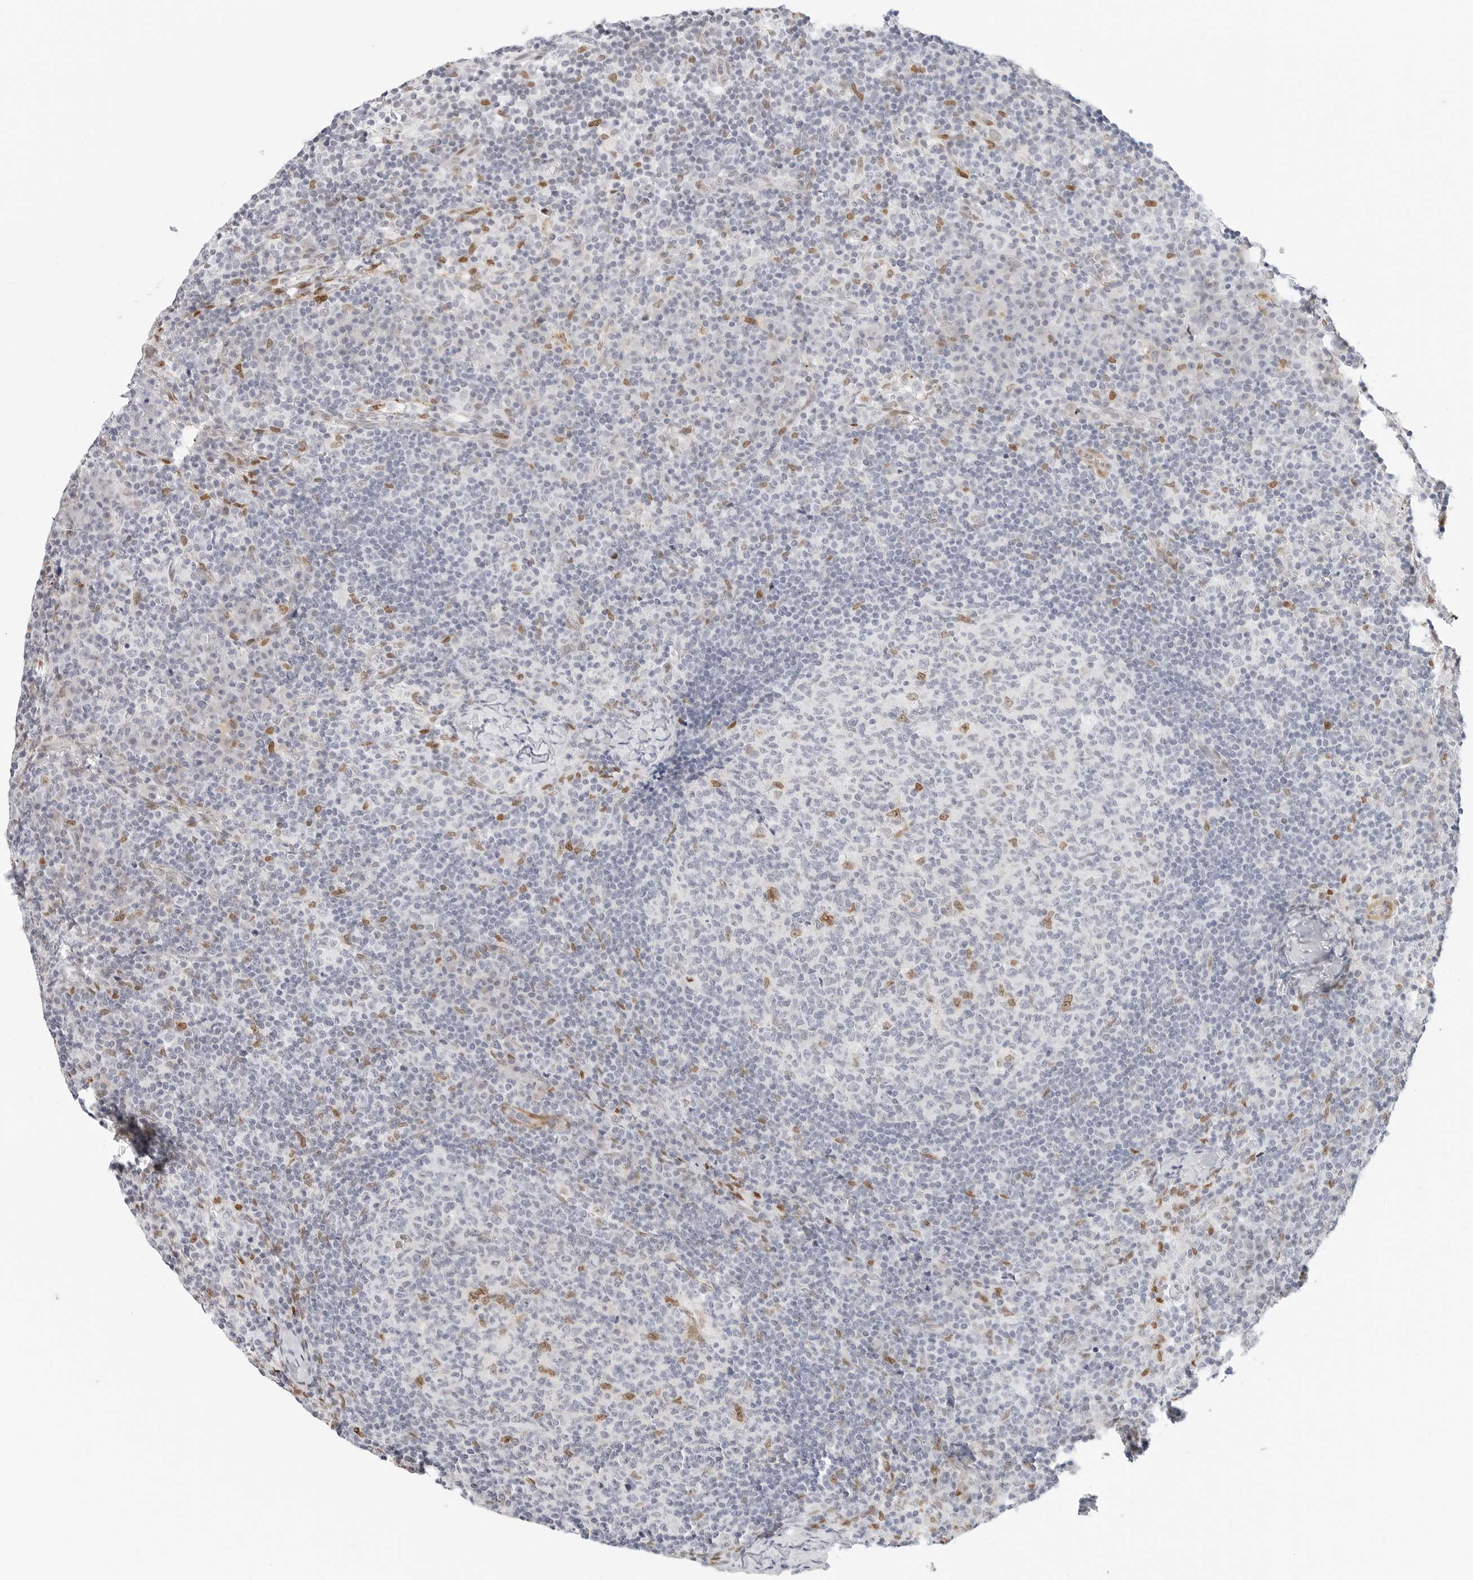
{"staining": {"intensity": "moderate", "quantity": "<25%", "location": "nuclear"}, "tissue": "lymph node", "cell_type": "Germinal center cells", "image_type": "normal", "snomed": [{"axis": "morphology", "description": "Normal tissue, NOS"}, {"axis": "morphology", "description": "Inflammation, NOS"}, {"axis": "topography", "description": "Lymph node"}], "caption": "Lymph node stained with a brown dye shows moderate nuclear positive positivity in approximately <25% of germinal center cells.", "gene": "SPIDR", "patient": {"sex": "male", "age": 55}}